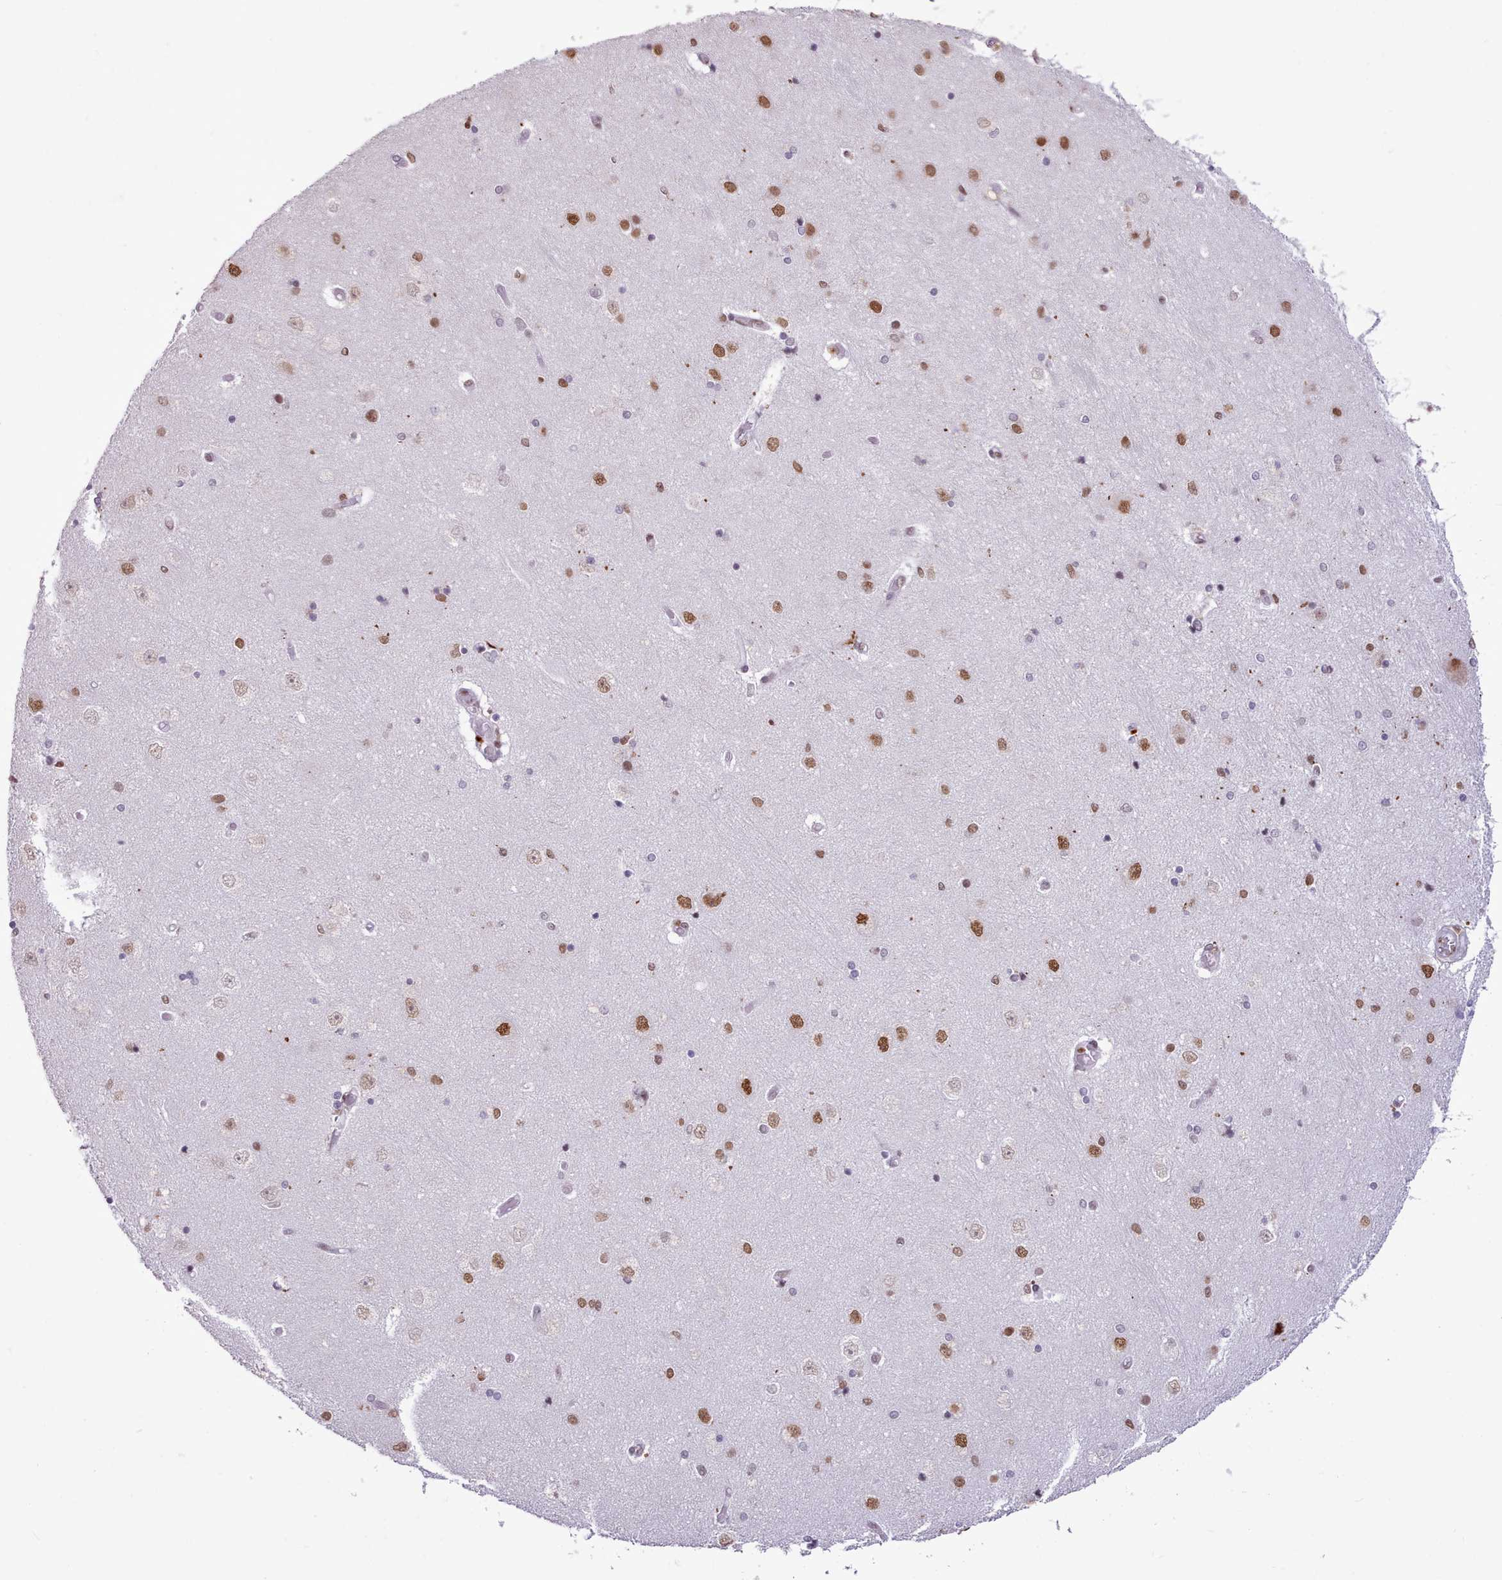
{"staining": {"intensity": "moderate", "quantity": "<25%", "location": "nuclear"}, "tissue": "hippocampus", "cell_type": "Glial cells", "image_type": "normal", "snomed": [{"axis": "morphology", "description": "Normal tissue, NOS"}, {"axis": "topography", "description": "Hippocampus"}], "caption": "The immunohistochemical stain labels moderate nuclear staining in glial cells of unremarkable hippocampus.", "gene": "TAF15", "patient": {"sex": "female", "age": 54}}